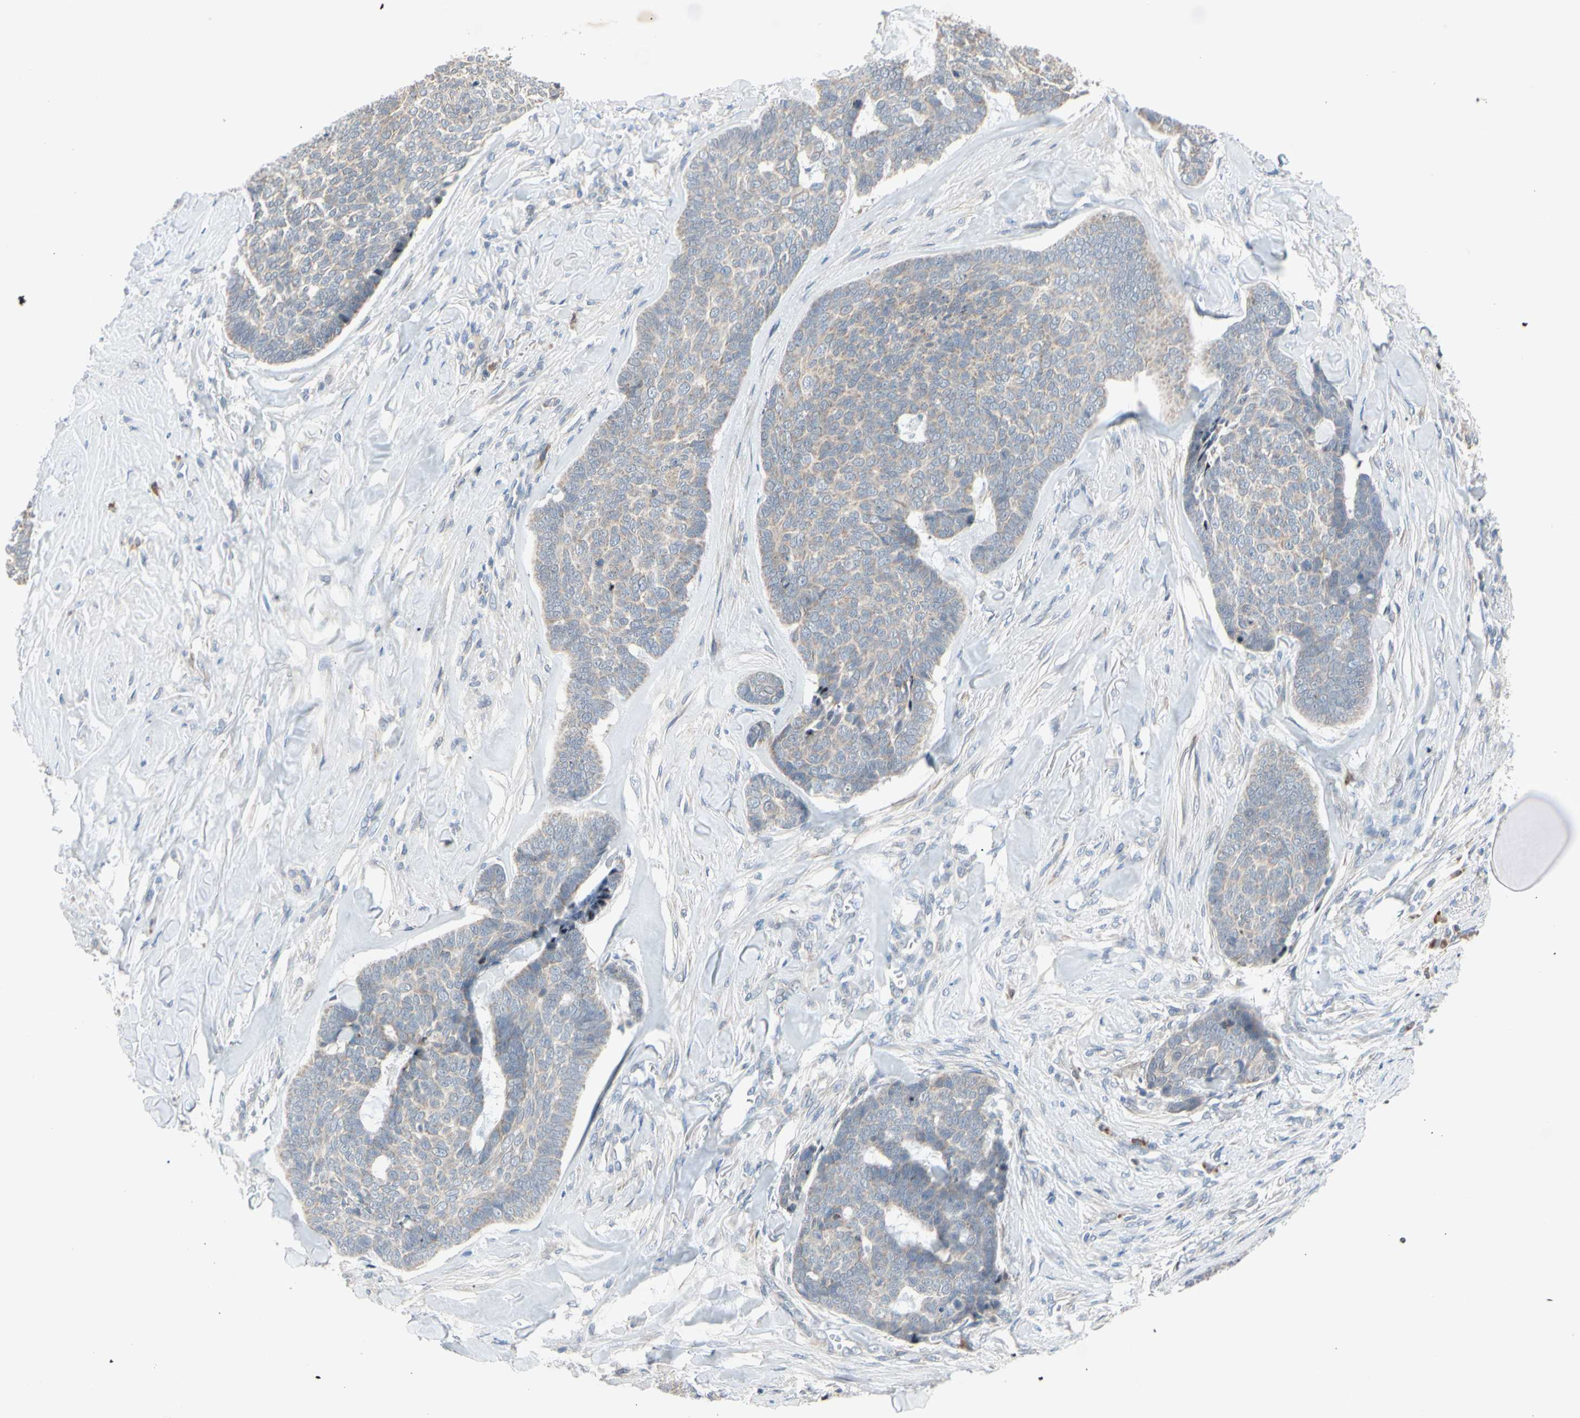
{"staining": {"intensity": "weak", "quantity": ">75%", "location": "cytoplasmic/membranous"}, "tissue": "skin cancer", "cell_type": "Tumor cells", "image_type": "cancer", "snomed": [{"axis": "morphology", "description": "Basal cell carcinoma"}, {"axis": "topography", "description": "Skin"}], "caption": "The immunohistochemical stain labels weak cytoplasmic/membranous expression in tumor cells of skin cancer (basal cell carcinoma) tissue.", "gene": "MARK1", "patient": {"sex": "male", "age": 84}}